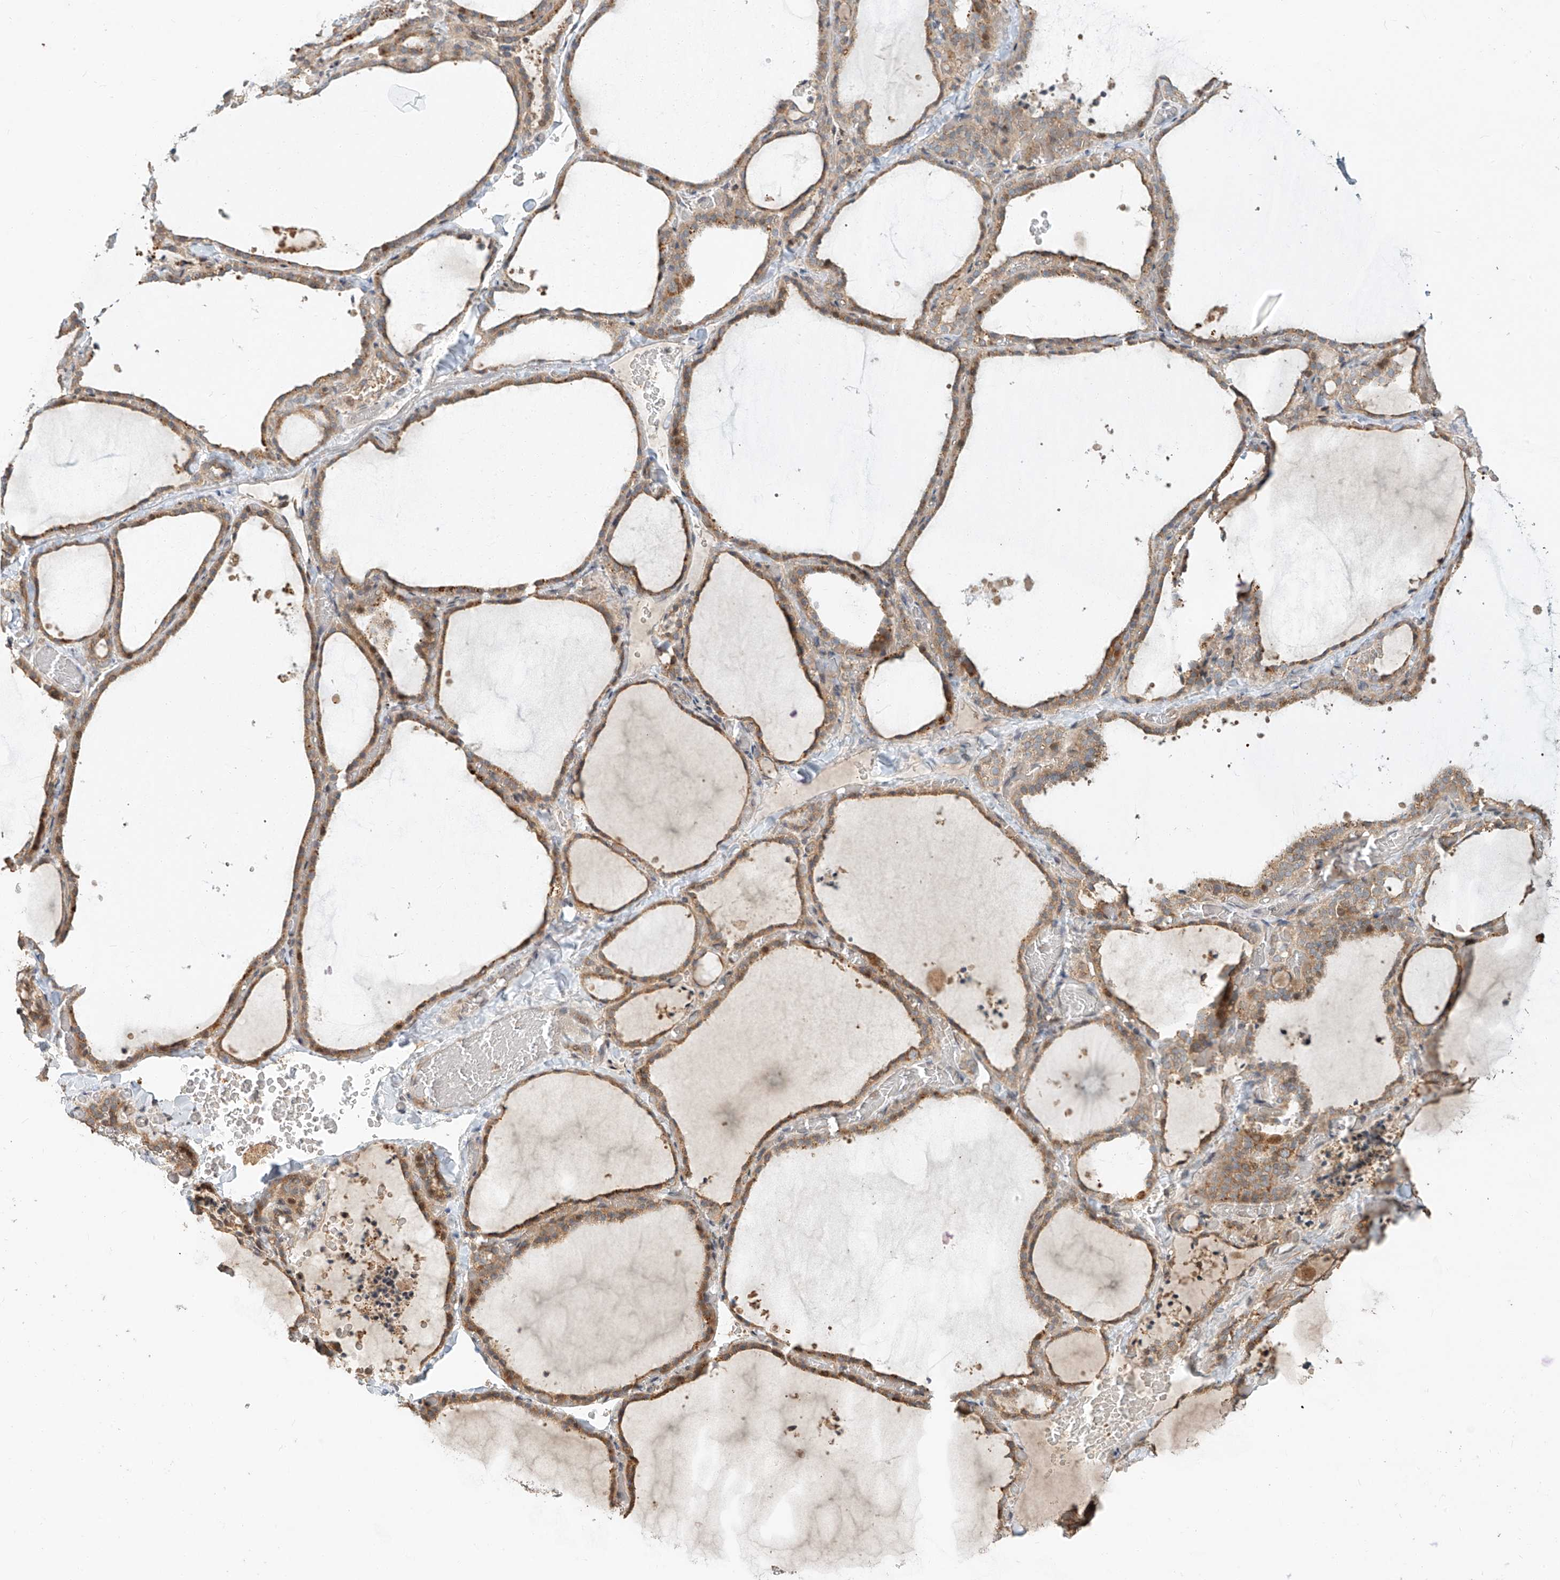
{"staining": {"intensity": "moderate", "quantity": ">75%", "location": "cytoplasmic/membranous"}, "tissue": "thyroid gland", "cell_type": "Glandular cells", "image_type": "normal", "snomed": [{"axis": "morphology", "description": "Normal tissue, NOS"}, {"axis": "topography", "description": "Thyroid gland"}], "caption": "A medium amount of moderate cytoplasmic/membranous positivity is seen in about >75% of glandular cells in normal thyroid gland. The staining was performed using DAB (3,3'-diaminobenzidine), with brown indicating positive protein expression. Nuclei are stained blue with hematoxylin.", "gene": "TMEM61", "patient": {"sex": "female", "age": 22}}